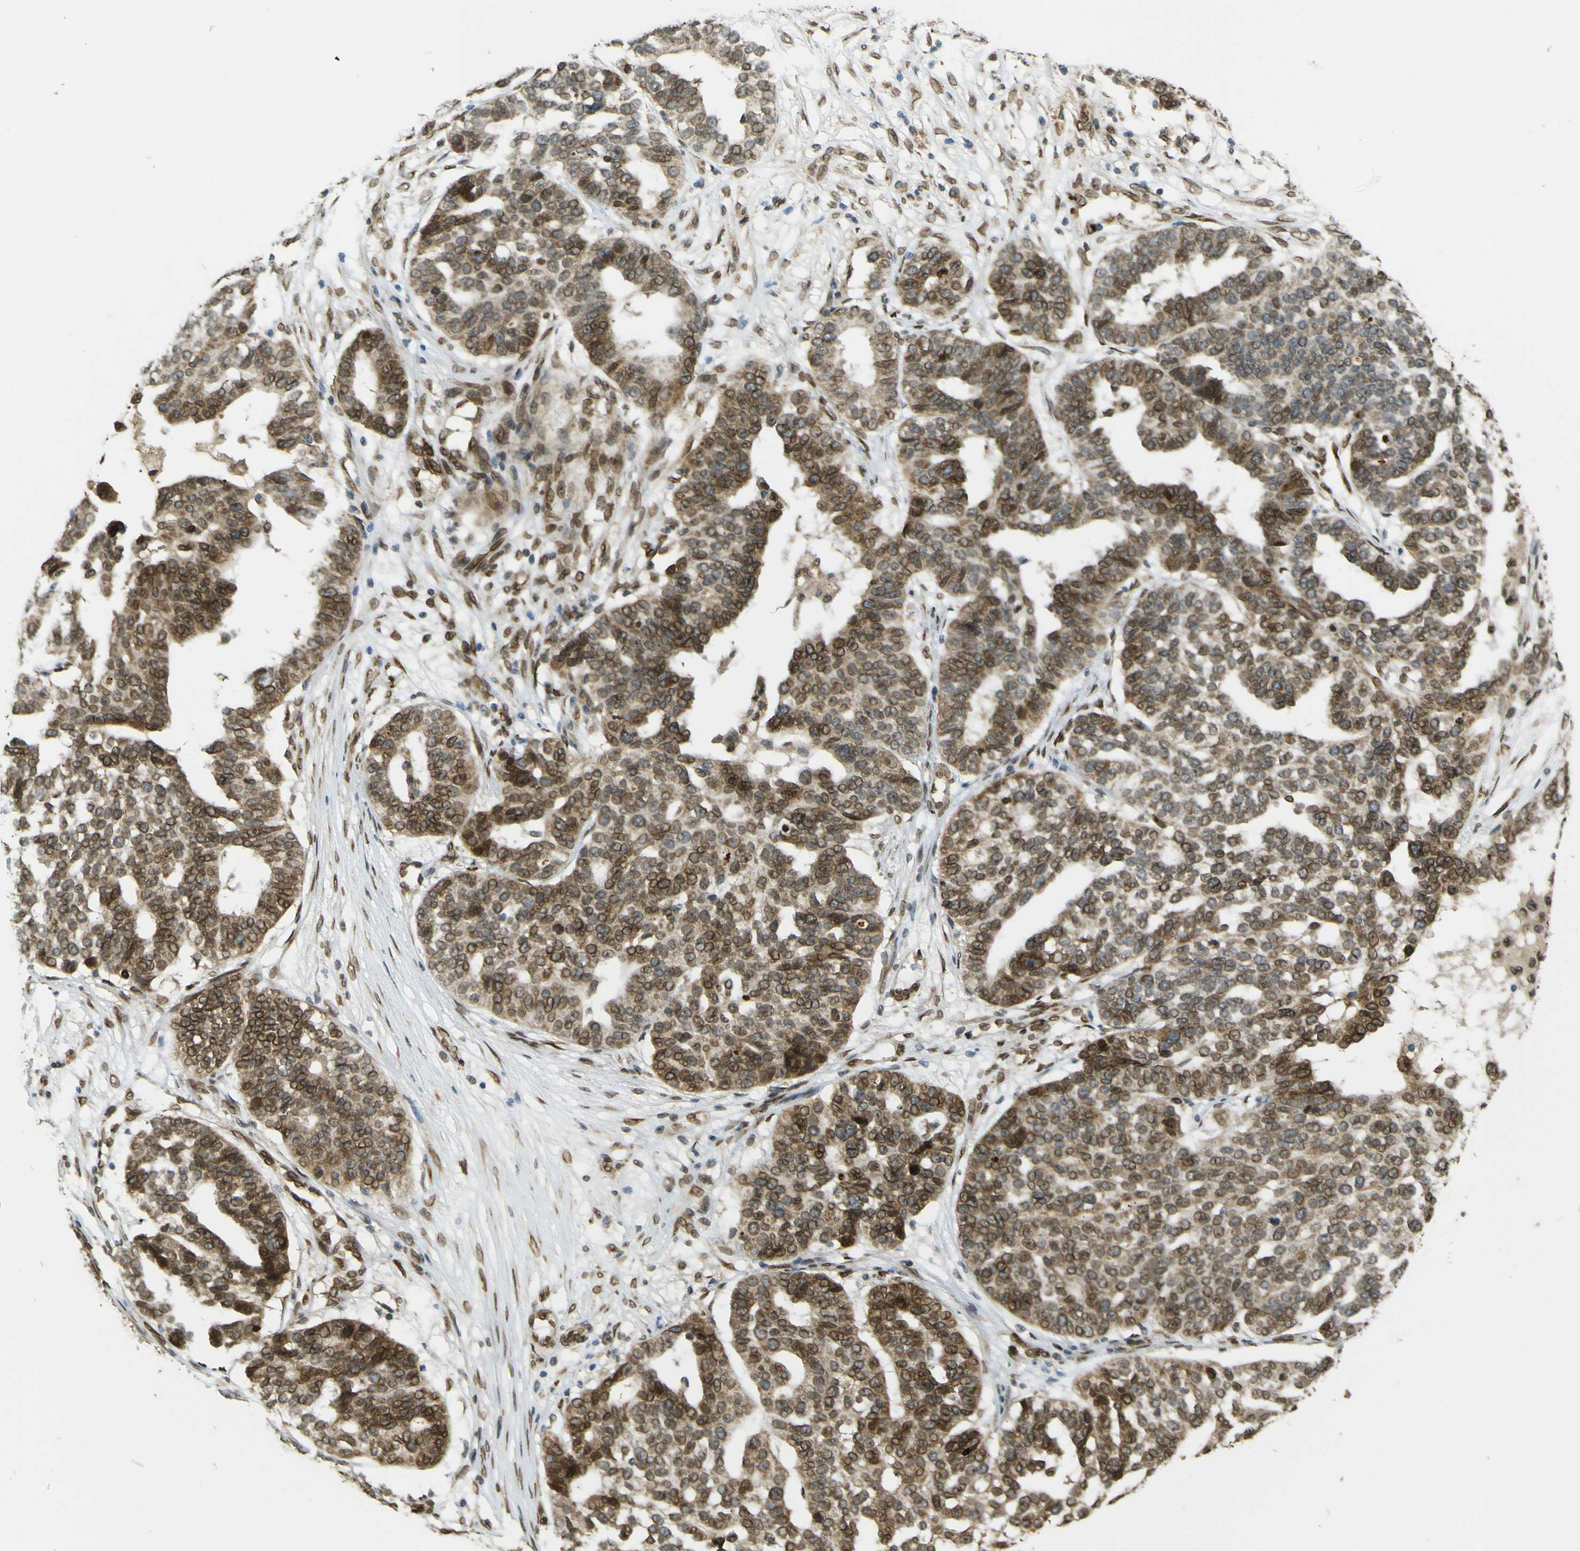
{"staining": {"intensity": "moderate", "quantity": ">75%", "location": "cytoplasmic/membranous,nuclear"}, "tissue": "ovarian cancer", "cell_type": "Tumor cells", "image_type": "cancer", "snomed": [{"axis": "morphology", "description": "Cystadenocarcinoma, serous, NOS"}, {"axis": "topography", "description": "Ovary"}], "caption": "Moderate cytoplasmic/membranous and nuclear protein staining is present in about >75% of tumor cells in serous cystadenocarcinoma (ovarian). (brown staining indicates protein expression, while blue staining denotes nuclei).", "gene": "GALNT1", "patient": {"sex": "female", "age": 59}}